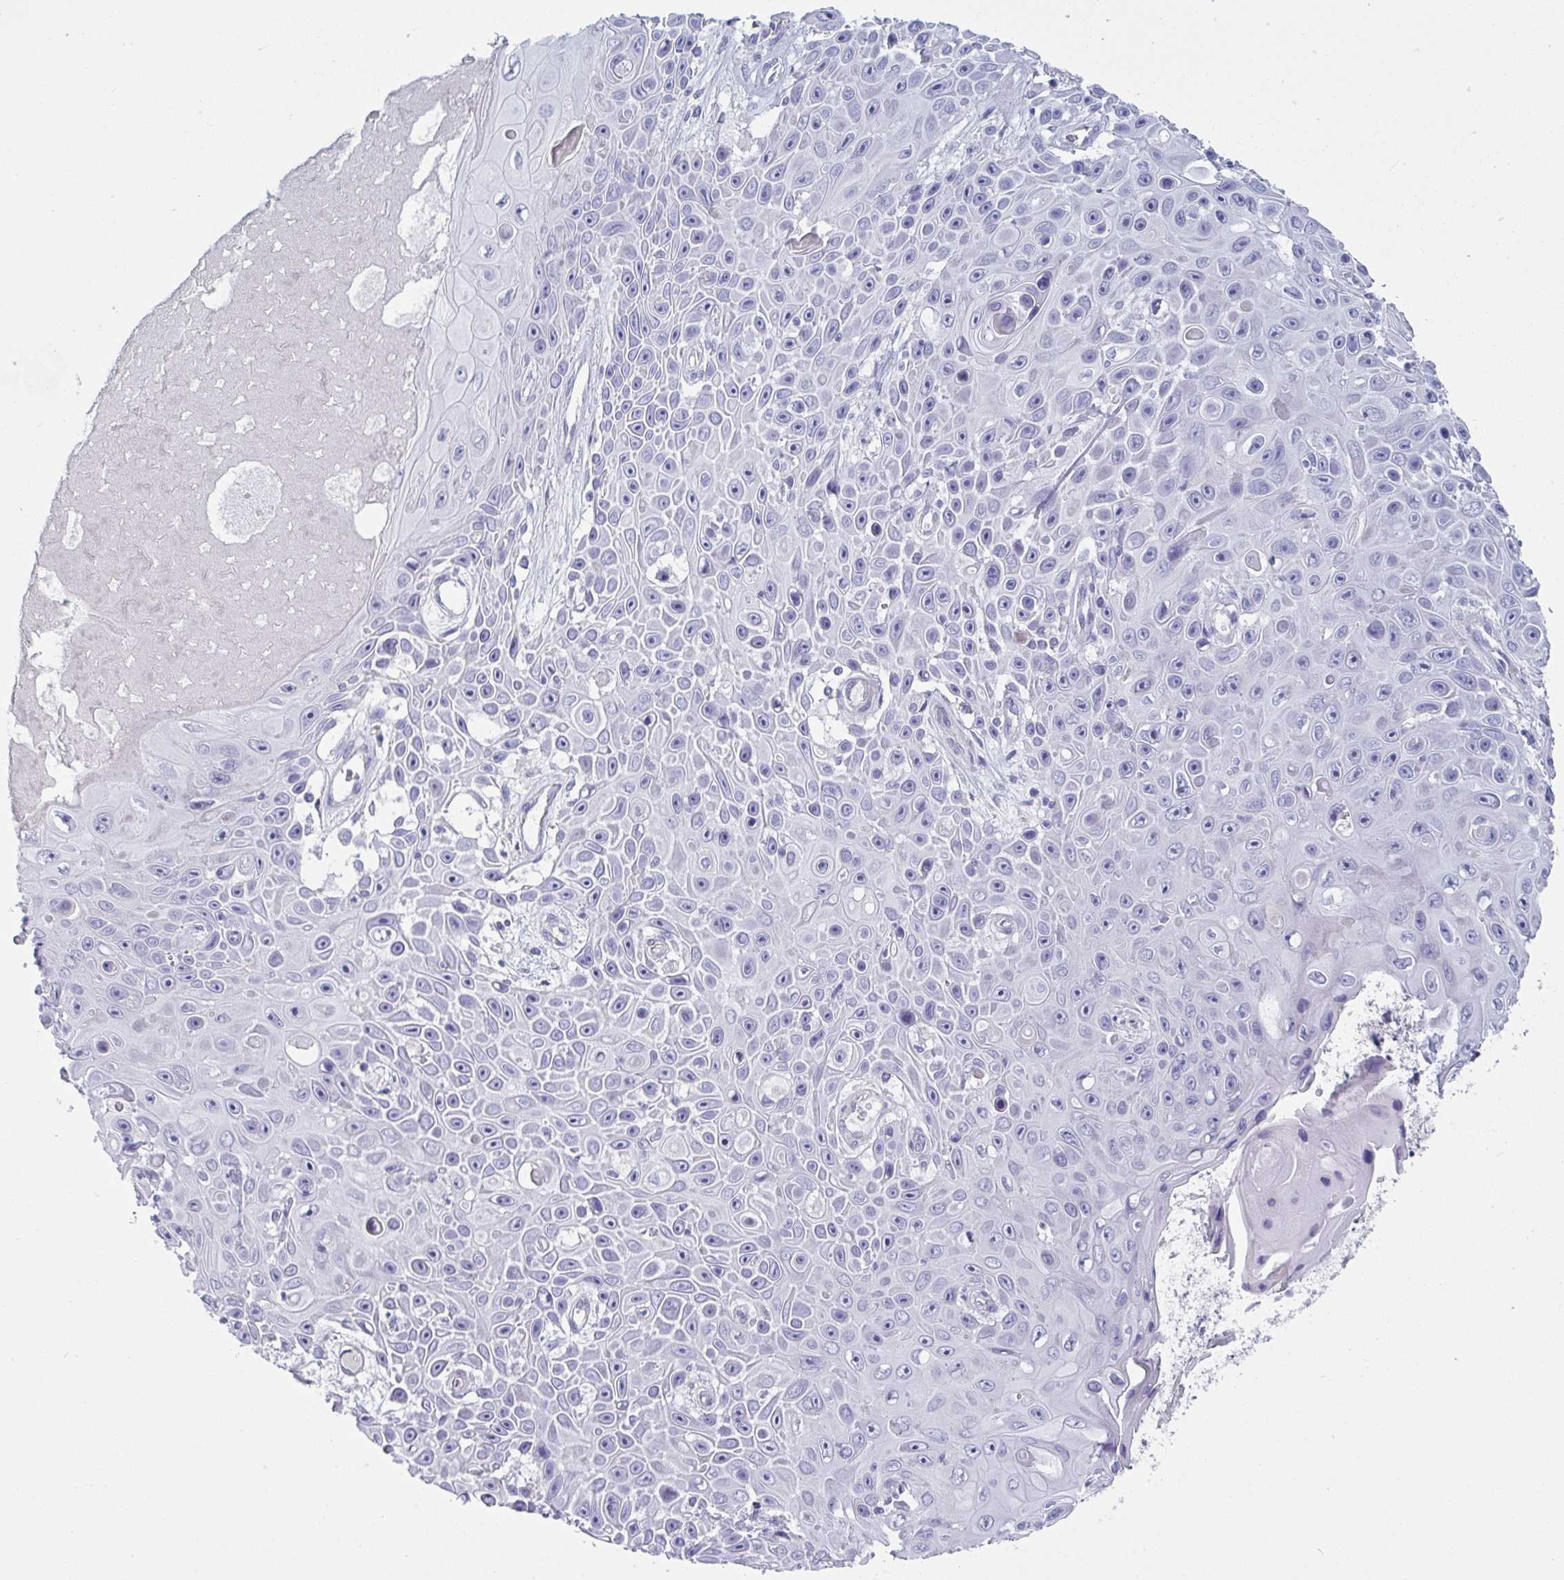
{"staining": {"intensity": "negative", "quantity": "none", "location": "none"}, "tissue": "skin cancer", "cell_type": "Tumor cells", "image_type": "cancer", "snomed": [{"axis": "morphology", "description": "Squamous cell carcinoma, NOS"}, {"axis": "topography", "description": "Skin"}], "caption": "A micrograph of squamous cell carcinoma (skin) stained for a protein reveals no brown staining in tumor cells.", "gene": "OR5P3", "patient": {"sex": "male", "age": 82}}